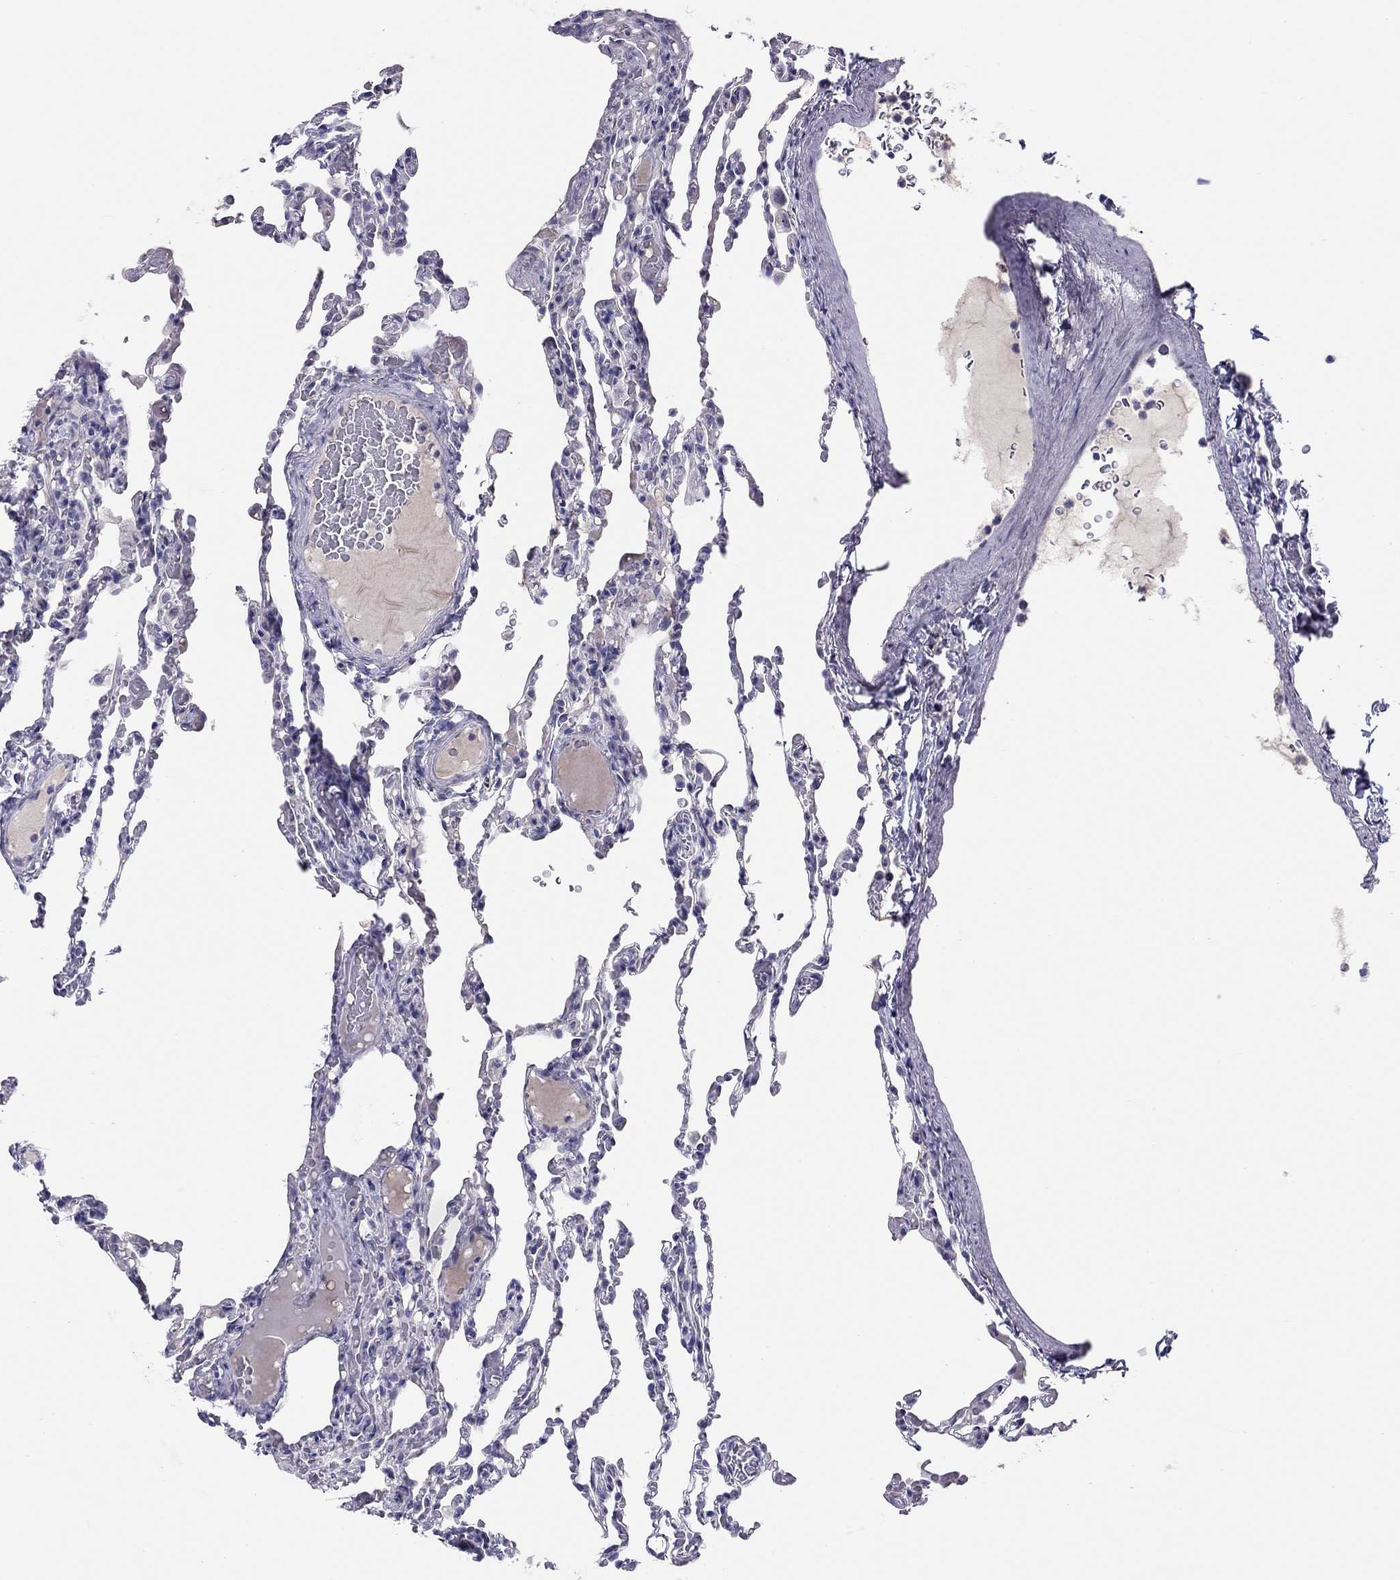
{"staining": {"intensity": "negative", "quantity": "none", "location": "none"}, "tissue": "lung", "cell_type": "Alveolar cells", "image_type": "normal", "snomed": [{"axis": "morphology", "description": "Normal tissue, NOS"}, {"axis": "topography", "description": "Lung"}], "caption": "Alveolar cells are negative for protein expression in unremarkable human lung.", "gene": "KCNV2", "patient": {"sex": "female", "age": 43}}